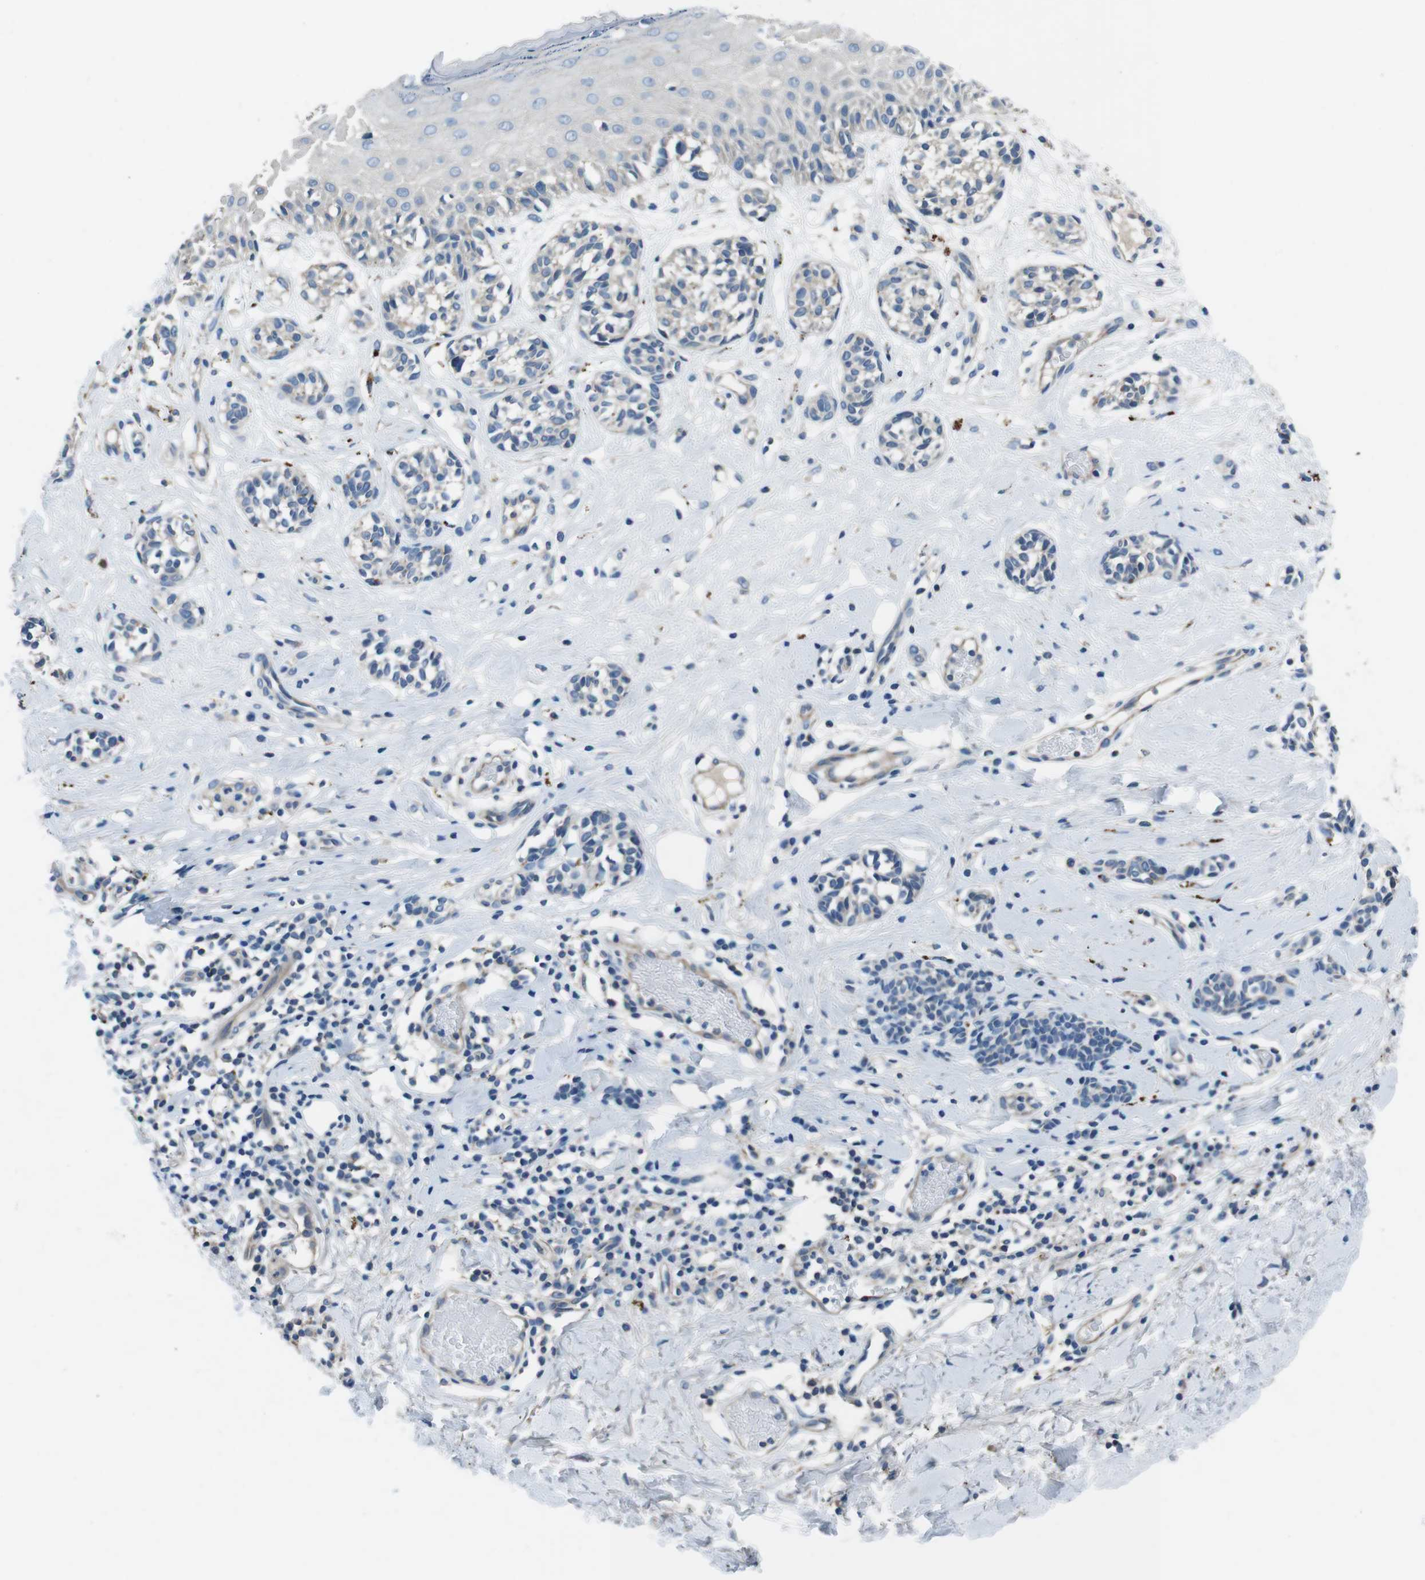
{"staining": {"intensity": "negative", "quantity": "none", "location": "none"}, "tissue": "melanoma", "cell_type": "Tumor cells", "image_type": "cancer", "snomed": [{"axis": "morphology", "description": "Malignant melanoma, NOS"}, {"axis": "topography", "description": "Skin"}], "caption": "Photomicrograph shows no protein staining in tumor cells of melanoma tissue. (DAB (3,3'-diaminobenzidine) immunohistochemistry (IHC), high magnification).", "gene": "TULP3", "patient": {"sex": "male", "age": 64}}